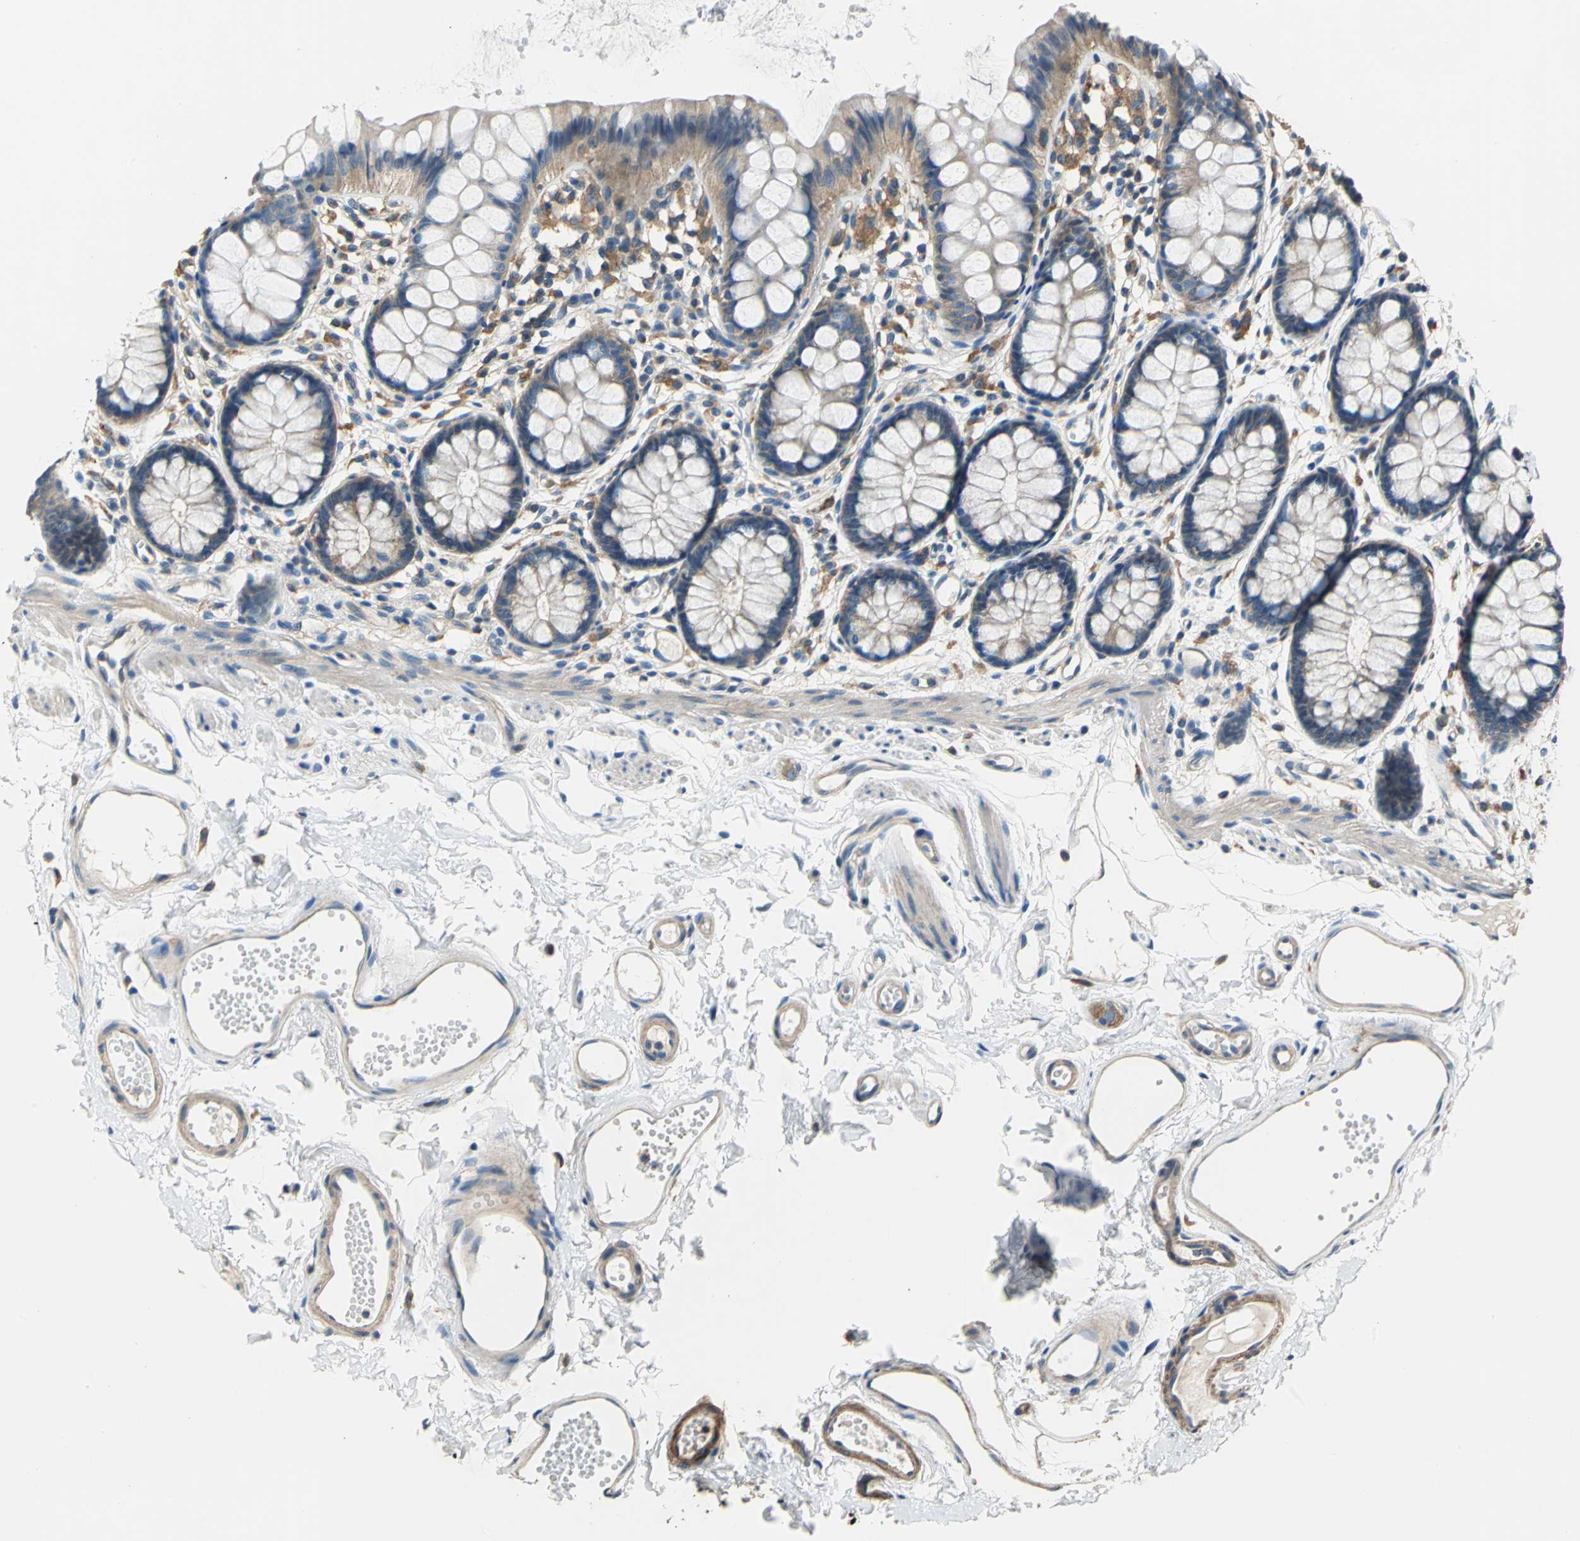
{"staining": {"intensity": "moderate", "quantity": ">75%", "location": "cytoplasmic/membranous"}, "tissue": "rectum", "cell_type": "Glandular cells", "image_type": "normal", "snomed": [{"axis": "morphology", "description": "Normal tissue, NOS"}, {"axis": "topography", "description": "Rectum"}], "caption": "Human rectum stained for a protein (brown) displays moderate cytoplasmic/membranous positive expression in about >75% of glandular cells.", "gene": "DDX3X", "patient": {"sex": "female", "age": 66}}